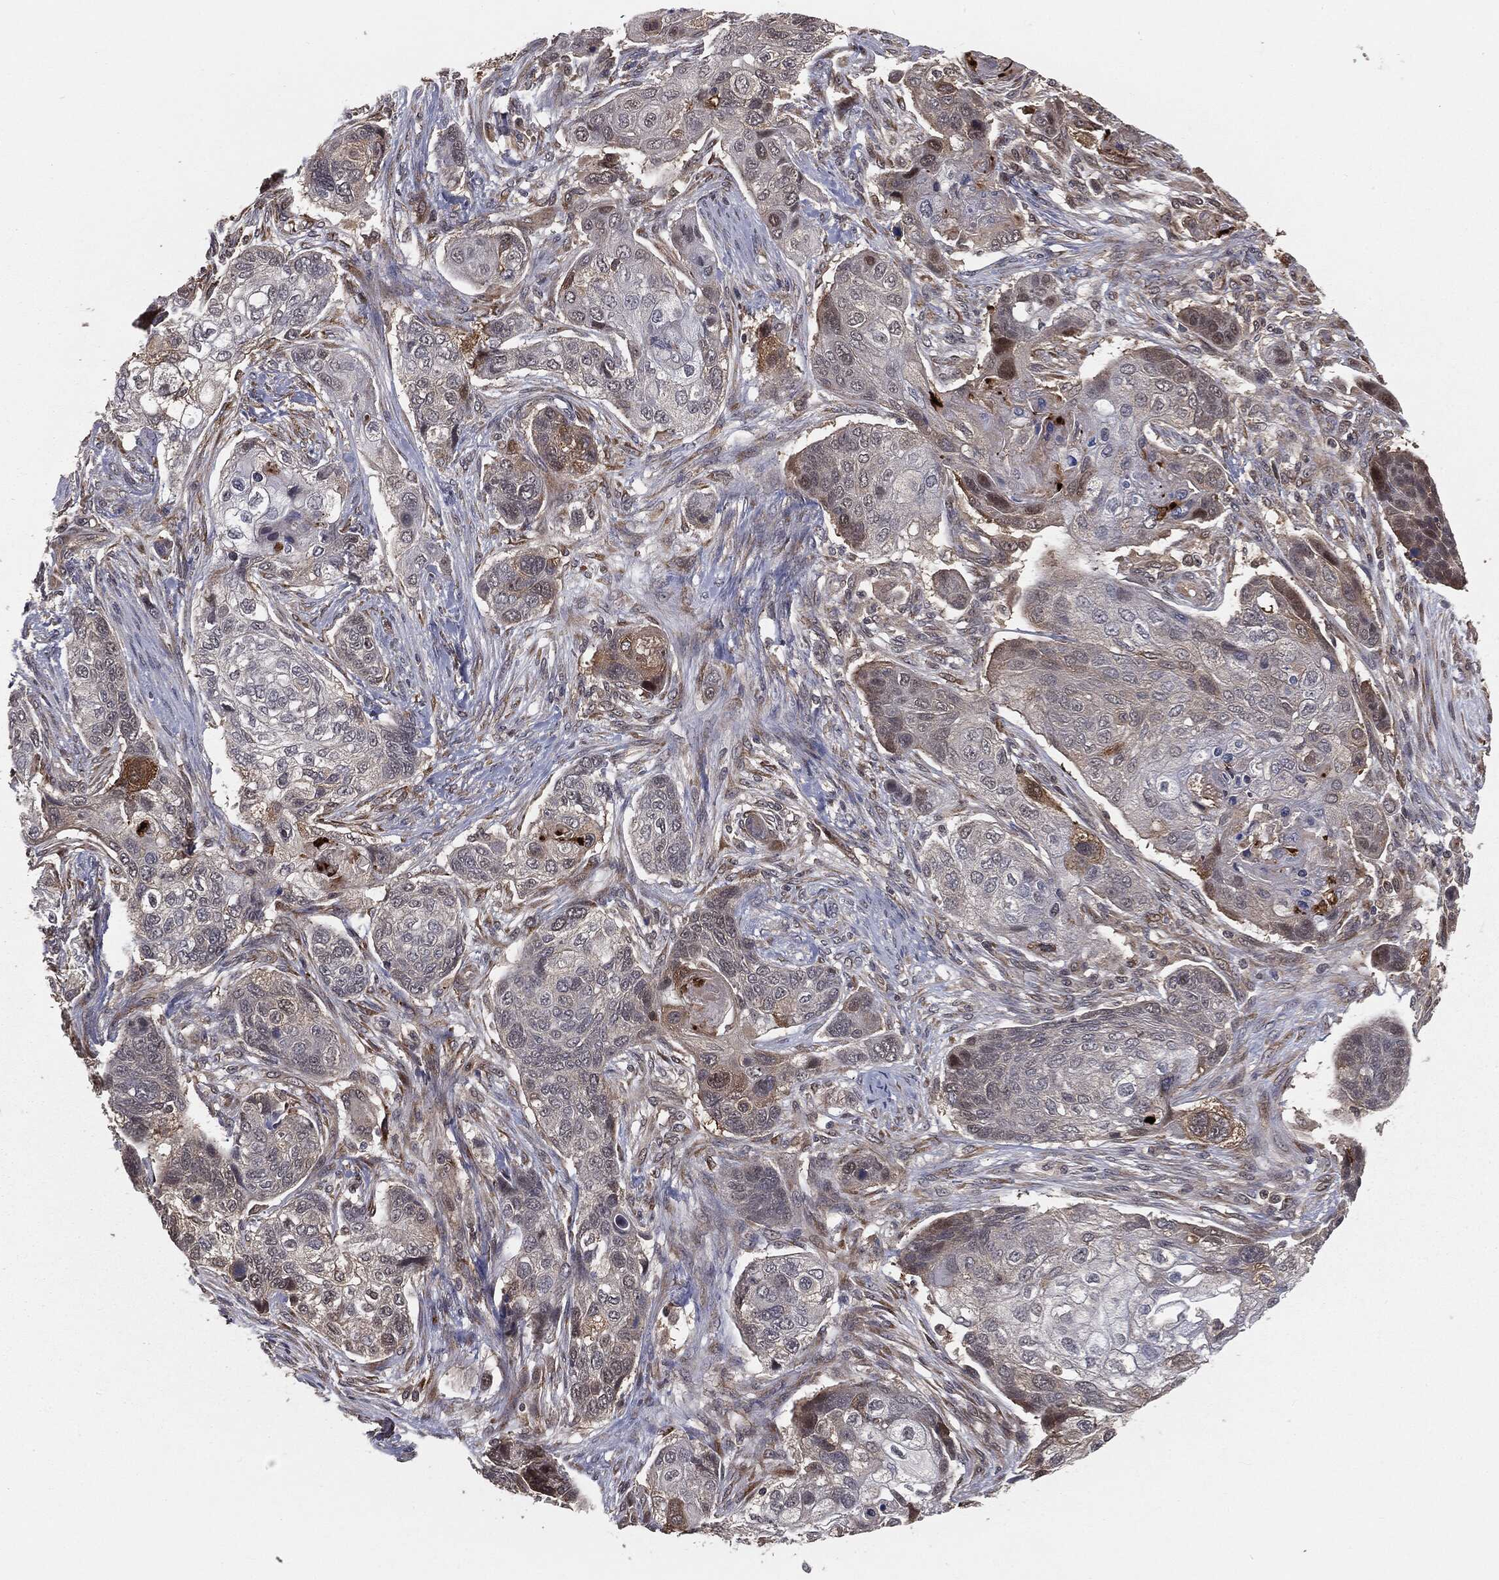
{"staining": {"intensity": "weak", "quantity": "<25%", "location": "cytoplasmic/membranous"}, "tissue": "lung cancer", "cell_type": "Tumor cells", "image_type": "cancer", "snomed": [{"axis": "morphology", "description": "Normal tissue, NOS"}, {"axis": "morphology", "description": "Squamous cell carcinoma, NOS"}, {"axis": "topography", "description": "Bronchus"}, {"axis": "topography", "description": "Lung"}], "caption": "Immunohistochemistry (IHC) image of lung cancer stained for a protein (brown), which reveals no positivity in tumor cells.", "gene": "FBXO7", "patient": {"sex": "male", "age": 69}}